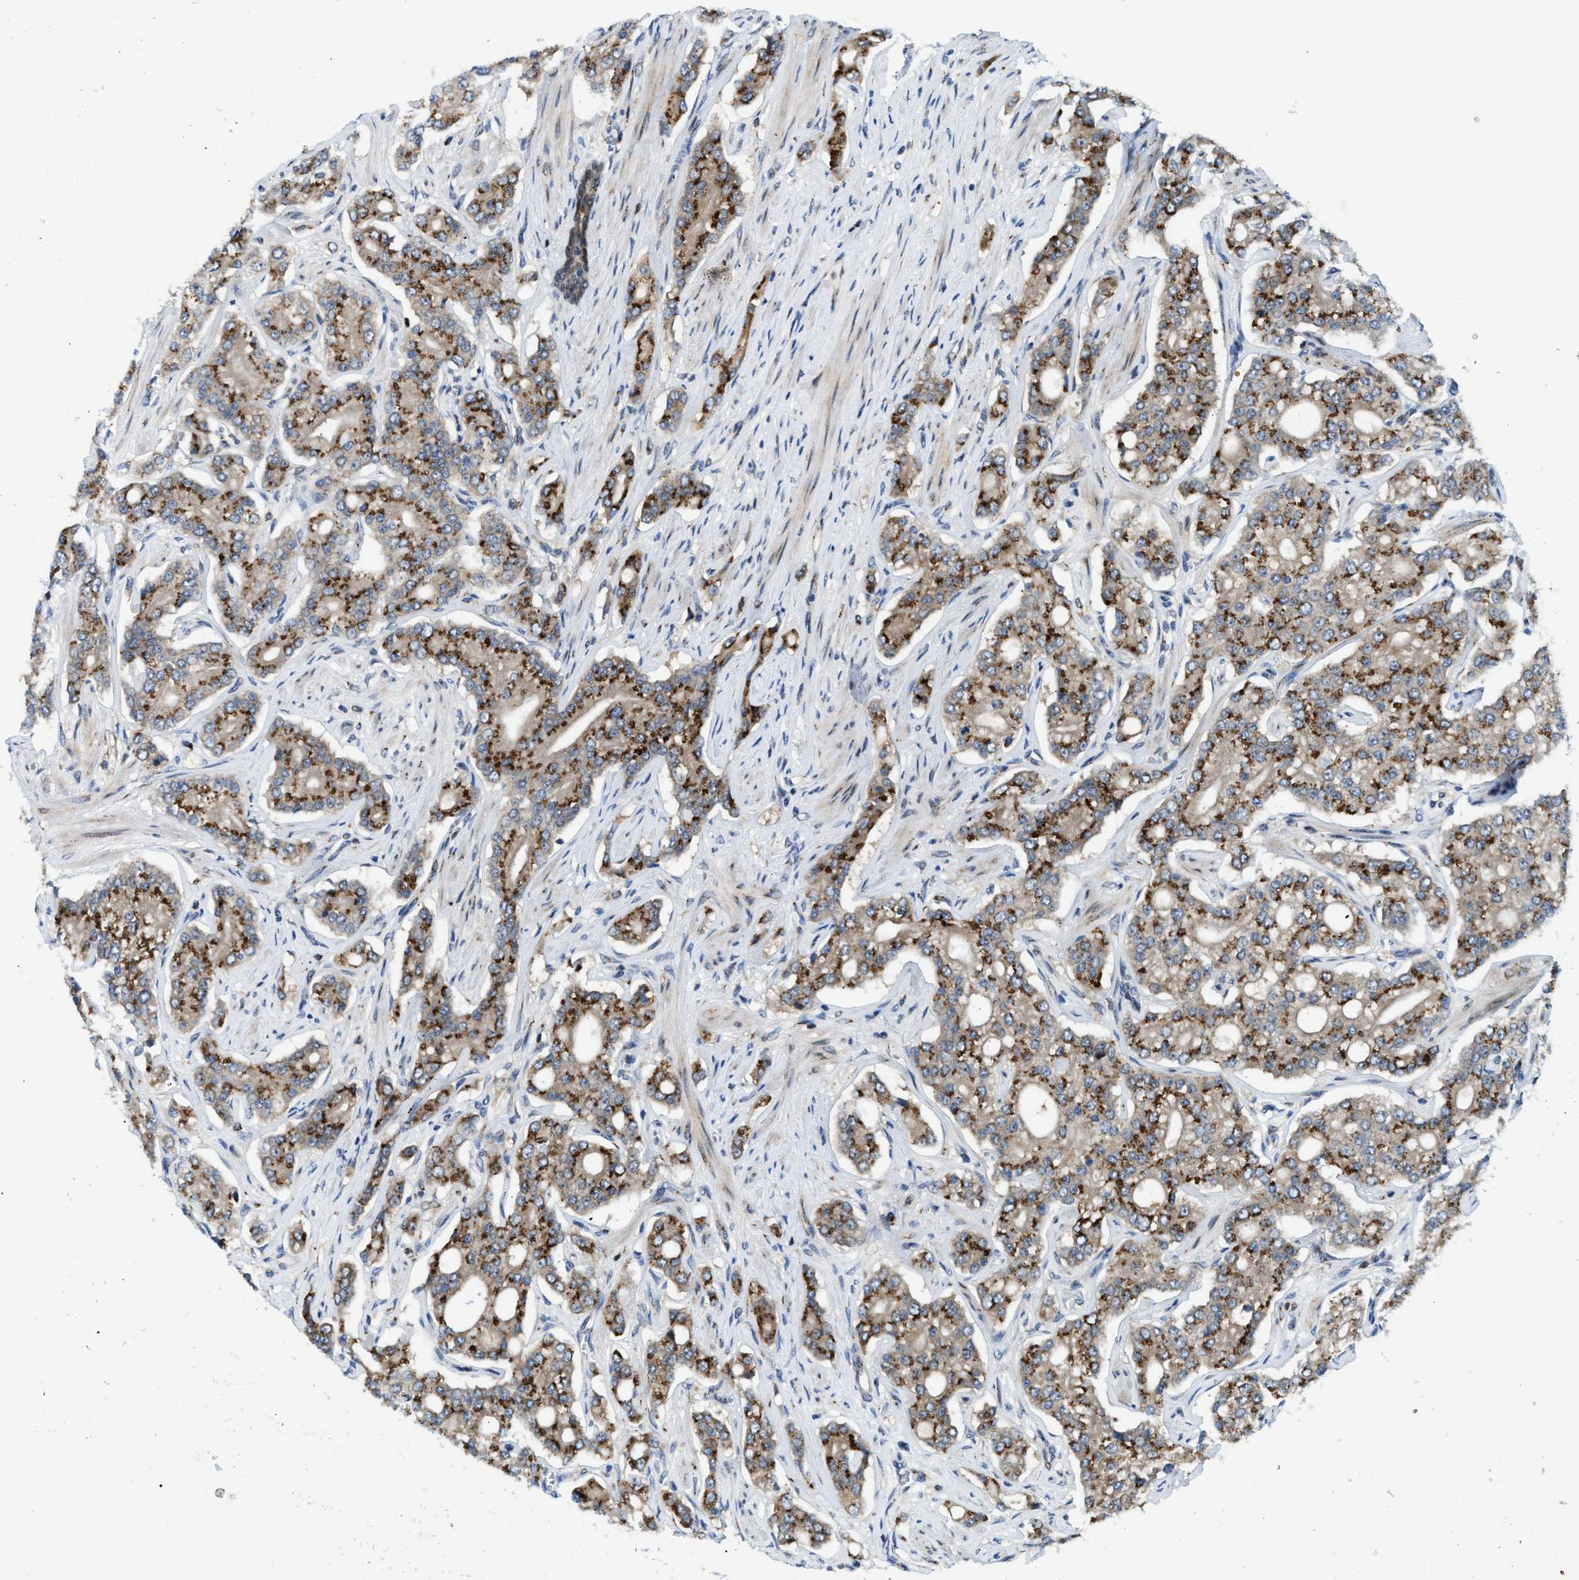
{"staining": {"intensity": "strong", "quantity": ">75%", "location": "cytoplasmic/membranous"}, "tissue": "prostate cancer", "cell_type": "Tumor cells", "image_type": "cancer", "snomed": [{"axis": "morphology", "description": "Adenocarcinoma, High grade"}, {"axis": "topography", "description": "Prostate"}], "caption": "Brown immunohistochemical staining in human prostate cancer (high-grade adenocarcinoma) exhibits strong cytoplasmic/membranous expression in about >75% of tumor cells. (Stains: DAB (3,3'-diaminobenzidine) in brown, nuclei in blue, Microscopy: brightfield microscopy at high magnification).", "gene": "SLC38A10", "patient": {"sex": "male", "age": 71}}